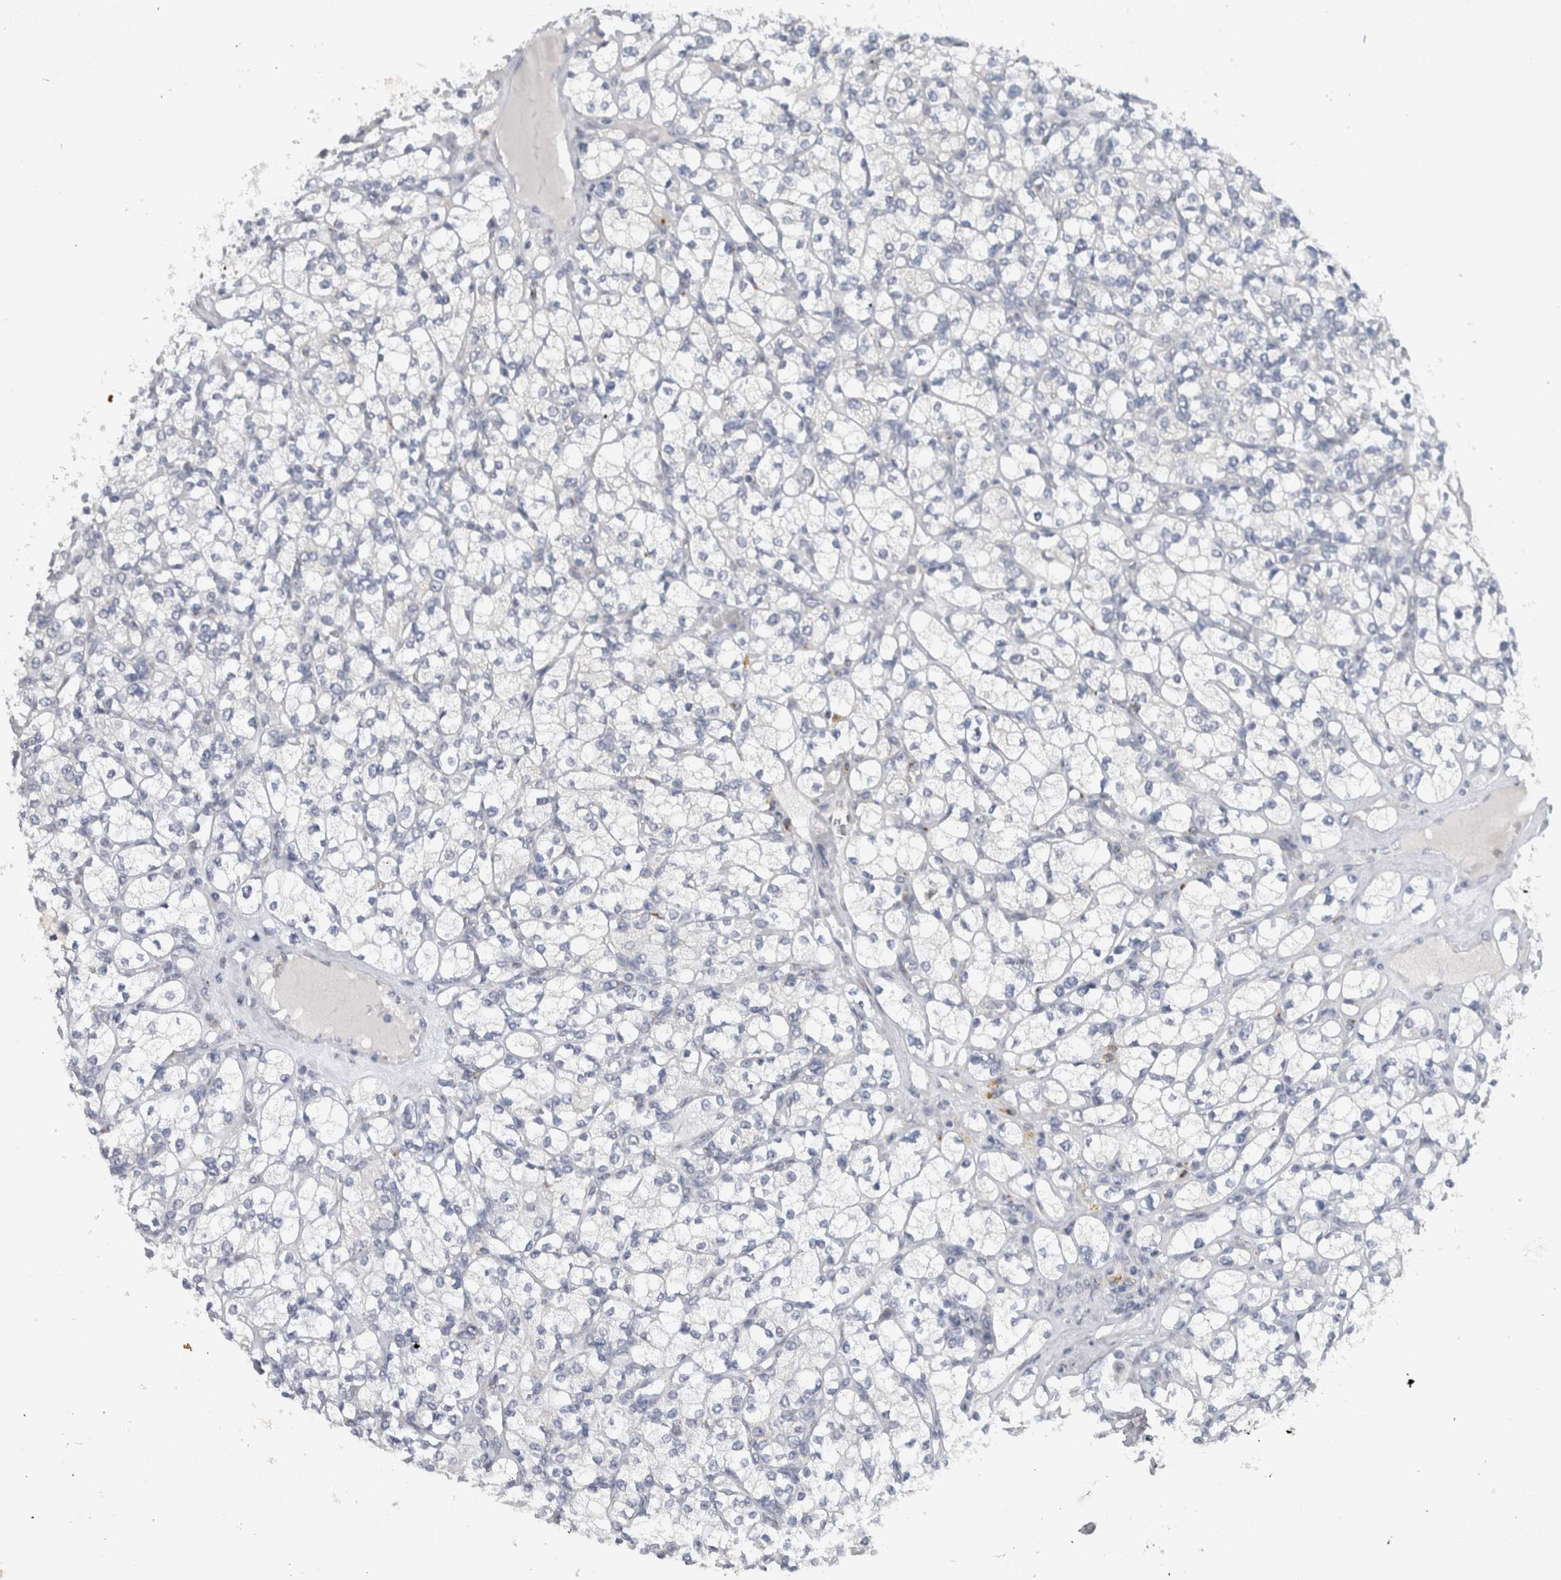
{"staining": {"intensity": "negative", "quantity": "none", "location": "none"}, "tissue": "renal cancer", "cell_type": "Tumor cells", "image_type": "cancer", "snomed": [{"axis": "morphology", "description": "Adenocarcinoma, NOS"}, {"axis": "topography", "description": "Kidney"}], "caption": "A histopathology image of human adenocarcinoma (renal) is negative for staining in tumor cells.", "gene": "MGAT1", "patient": {"sex": "male", "age": 77}}